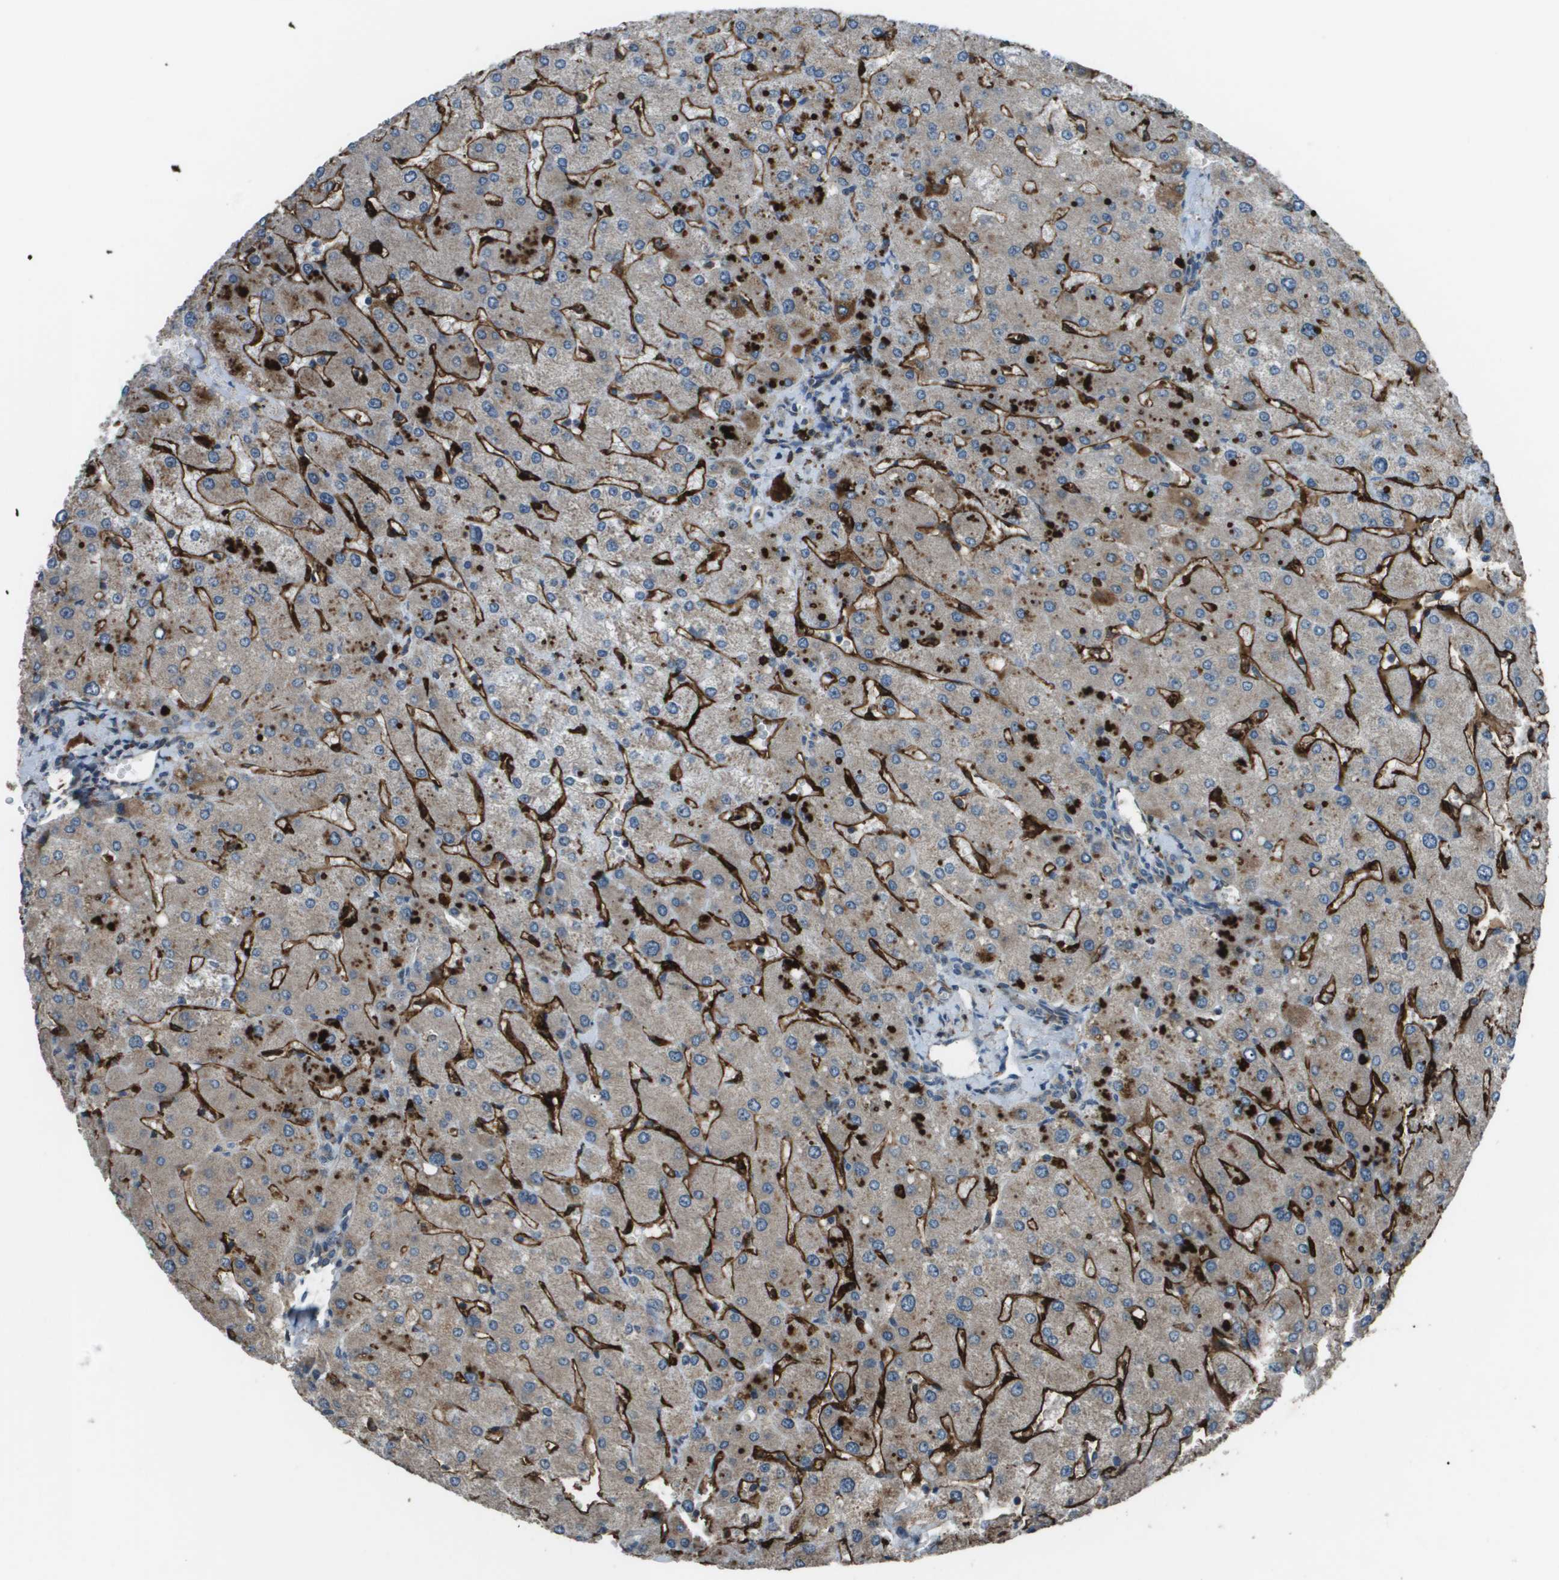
{"staining": {"intensity": "negative", "quantity": "none", "location": "none"}, "tissue": "liver", "cell_type": "Cholangiocytes", "image_type": "normal", "snomed": [{"axis": "morphology", "description": "Normal tissue, NOS"}, {"axis": "topography", "description": "Liver"}], "caption": "The image displays no significant positivity in cholangiocytes of liver. (DAB immunohistochemistry visualized using brightfield microscopy, high magnification).", "gene": "GOSR2", "patient": {"sex": "male", "age": 55}}